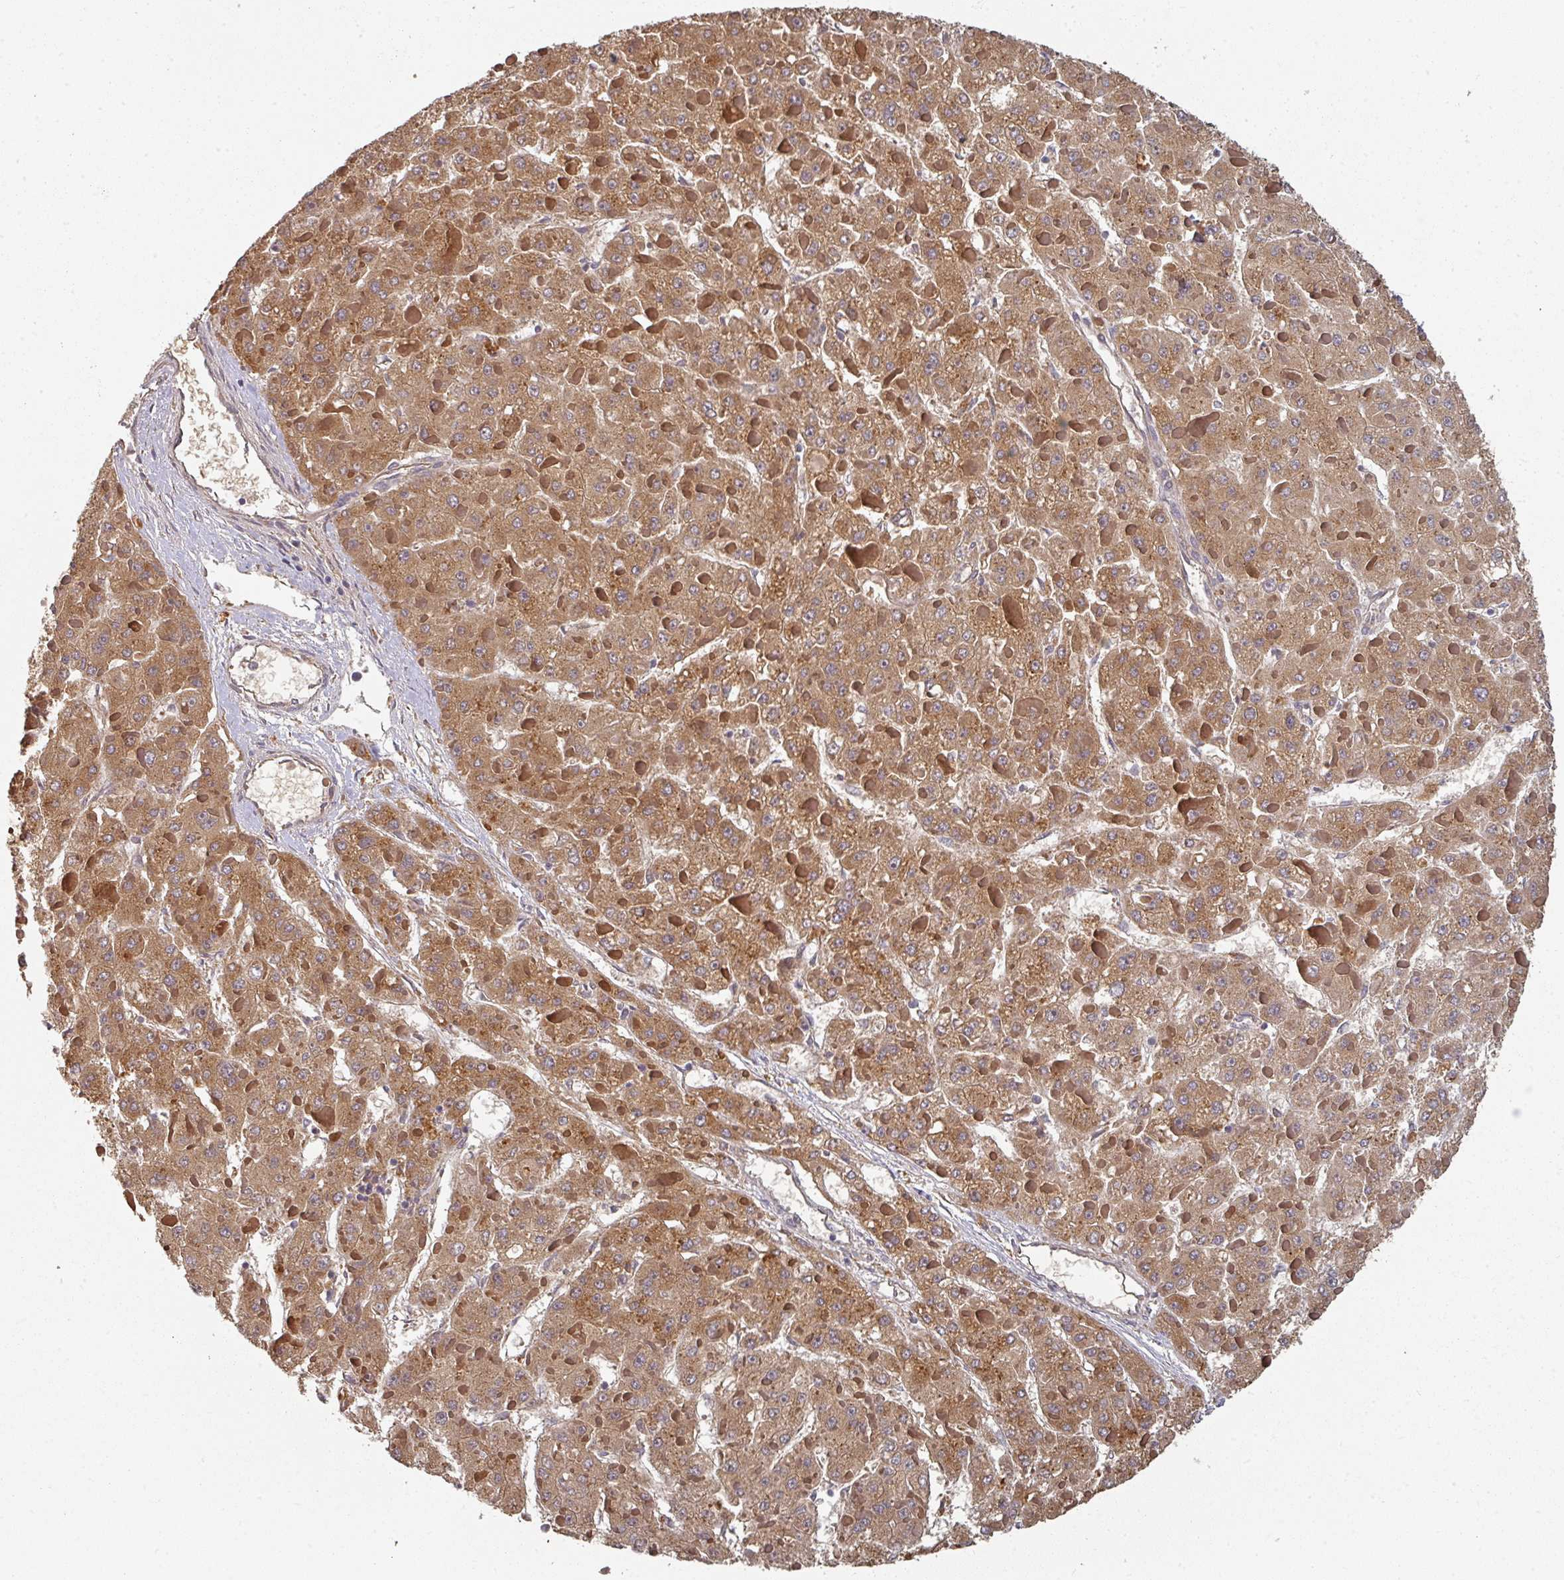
{"staining": {"intensity": "moderate", "quantity": ">75%", "location": "cytoplasmic/membranous"}, "tissue": "liver cancer", "cell_type": "Tumor cells", "image_type": "cancer", "snomed": [{"axis": "morphology", "description": "Carcinoma, Hepatocellular, NOS"}, {"axis": "topography", "description": "Liver"}], "caption": "A brown stain shows moderate cytoplasmic/membranous staining of a protein in liver cancer tumor cells.", "gene": "EDEM2", "patient": {"sex": "female", "age": 73}}